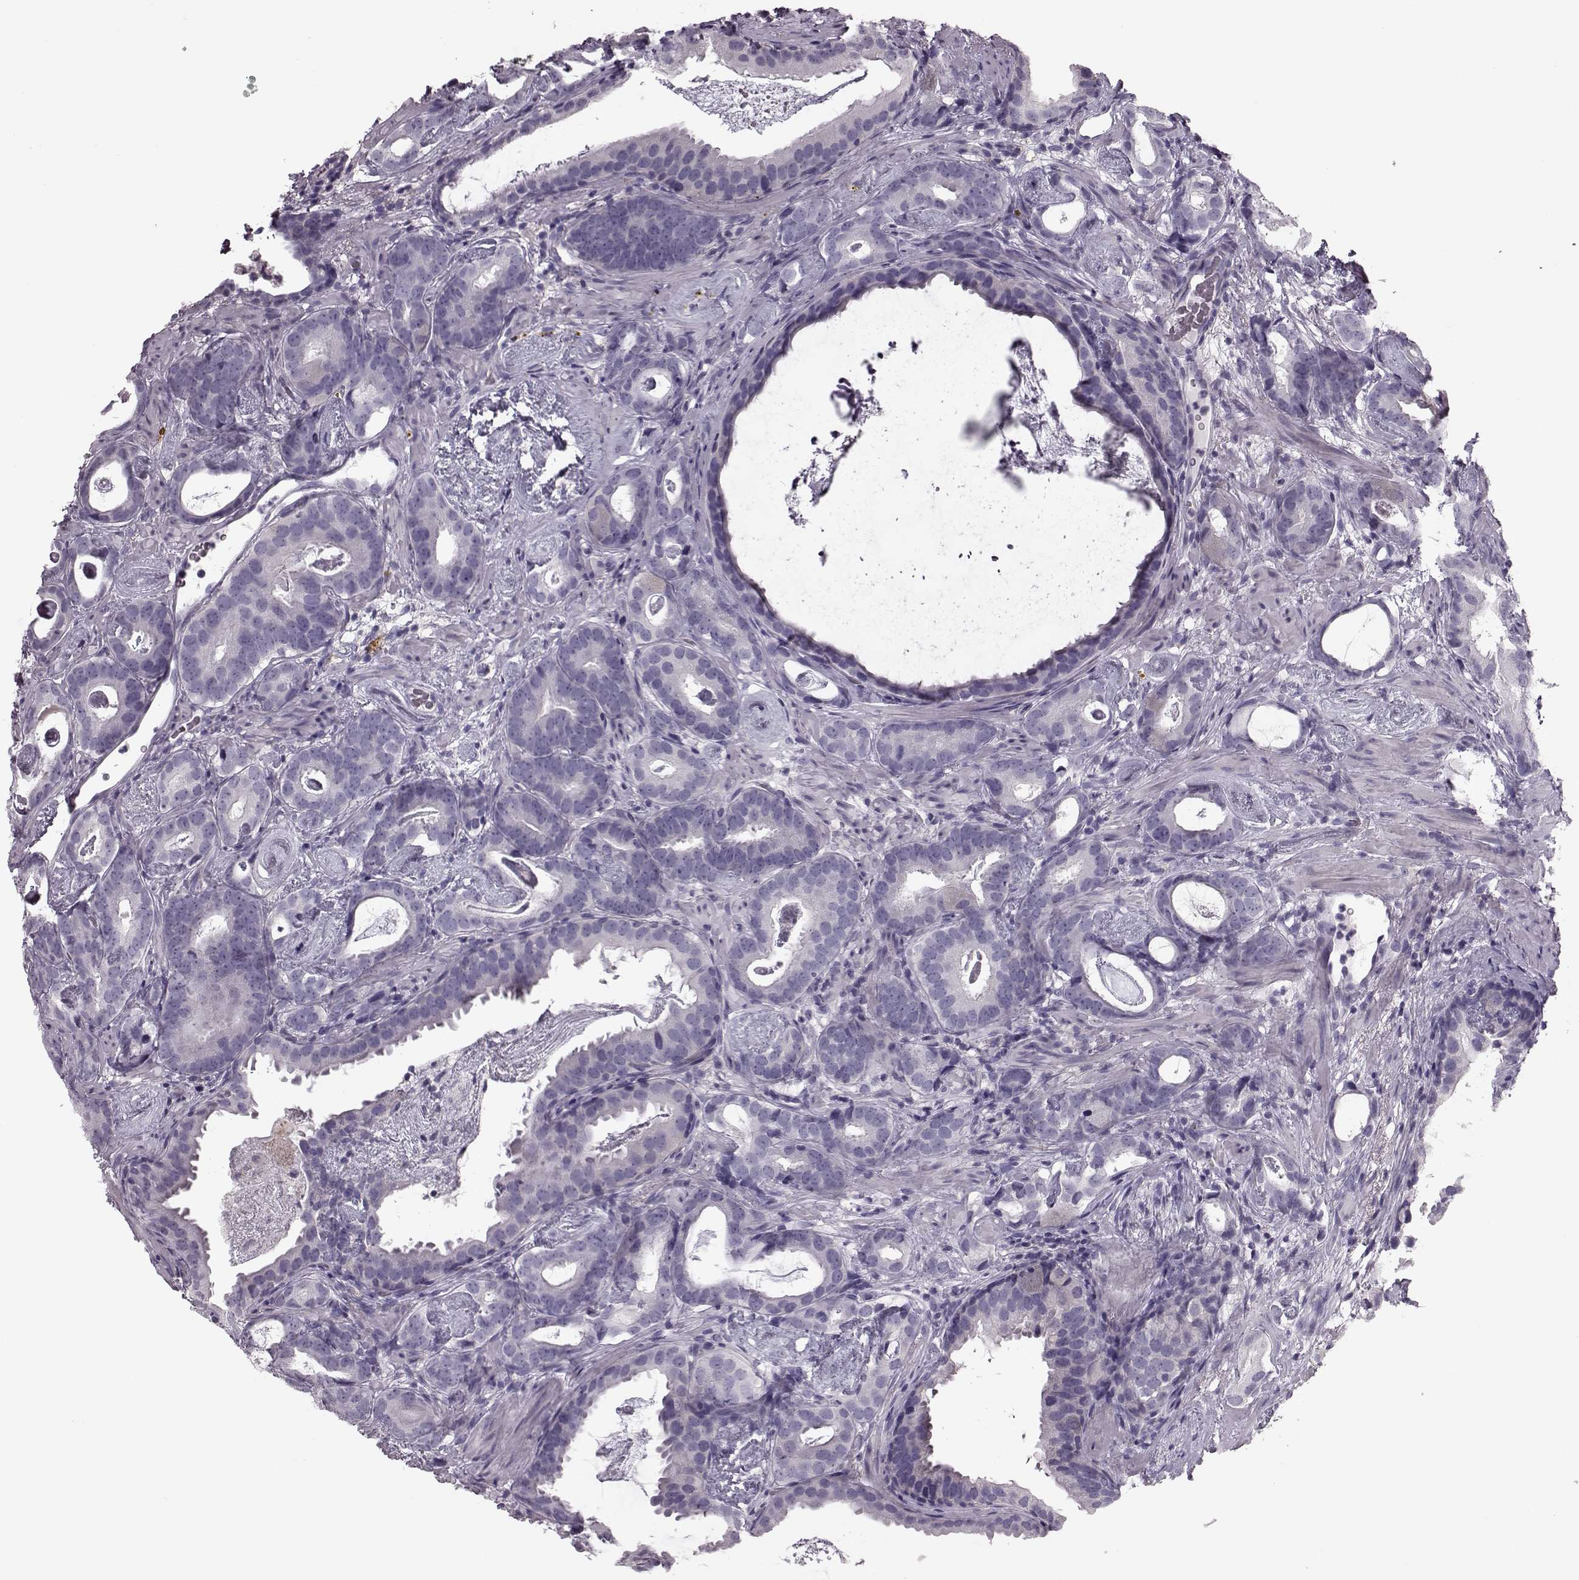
{"staining": {"intensity": "negative", "quantity": "none", "location": "none"}, "tissue": "prostate cancer", "cell_type": "Tumor cells", "image_type": "cancer", "snomed": [{"axis": "morphology", "description": "Adenocarcinoma, Low grade"}, {"axis": "topography", "description": "Prostate and seminal vesicle, NOS"}], "caption": "Prostate adenocarcinoma (low-grade) stained for a protein using immunohistochemistry exhibits no staining tumor cells.", "gene": "CRYBA2", "patient": {"sex": "male", "age": 71}}